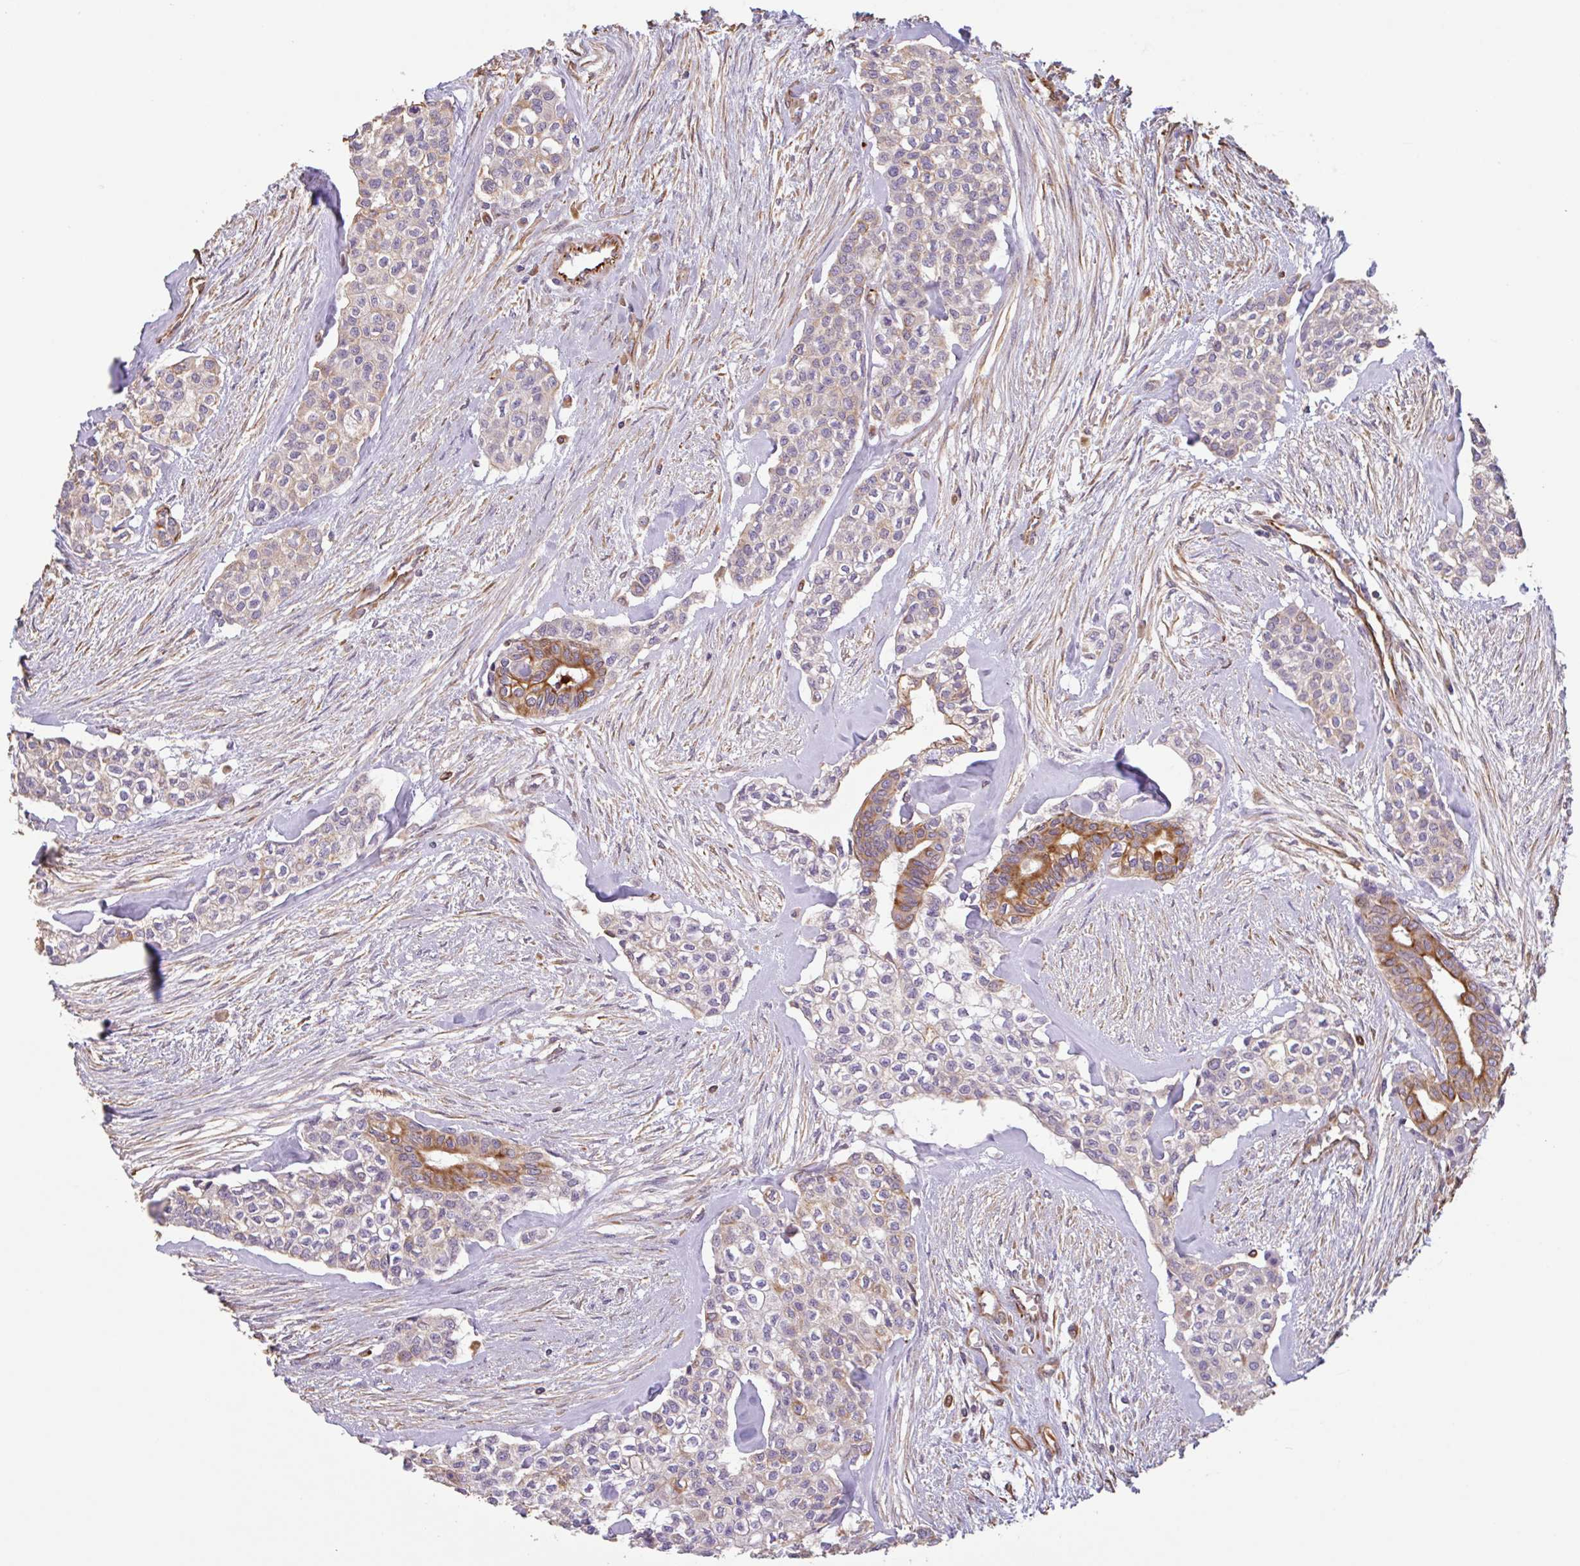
{"staining": {"intensity": "moderate", "quantity": "<25%", "location": "cytoplasmic/membranous"}, "tissue": "head and neck cancer", "cell_type": "Tumor cells", "image_type": "cancer", "snomed": [{"axis": "morphology", "description": "Adenocarcinoma, NOS"}, {"axis": "topography", "description": "Head-Neck"}], "caption": "Protein staining of adenocarcinoma (head and neck) tissue reveals moderate cytoplasmic/membranous staining in about <25% of tumor cells.", "gene": "ZNF790", "patient": {"sex": "male", "age": 81}}